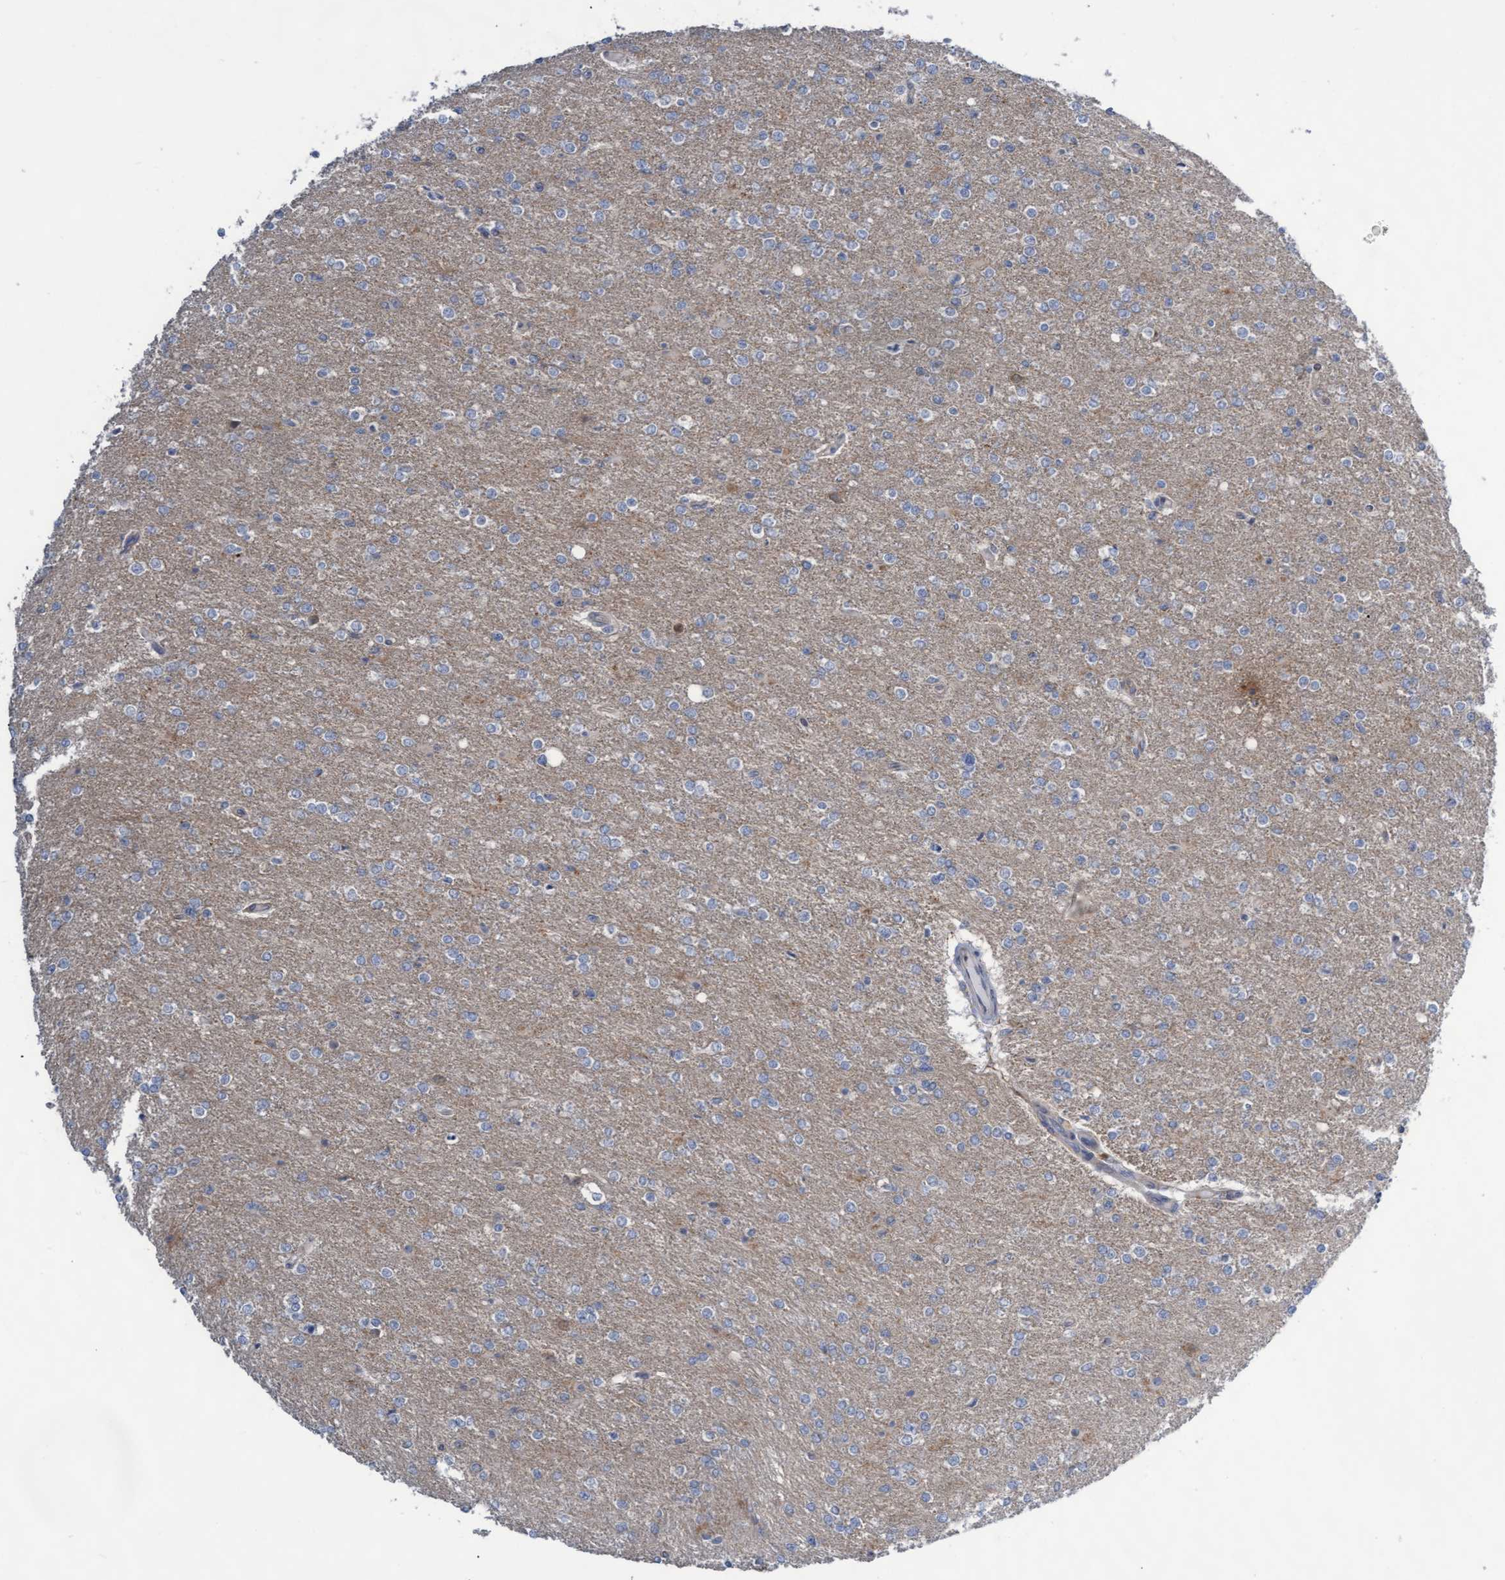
{"staining": {"intensity": "negative", "quantity": "none", "location": "none"}, "tissue": "glioma", "cell_type": "Tumor cells", "image_type": "cancer", "snomed": [{"axis": "morphology", "description": "Glioma, malignant, High grade"}, {"axis": "topography", "description": "Cerebral cortex"}], "caption": "Immunohistochemistry micrograph of neoplastic tissue: human glioma stained with DAB (3,3'-diaminobenzidine) exhibits no significant protein positivity in tumor cells.", "gene": "ABCF2", "patient": {"sex": "male", "age": 76}}